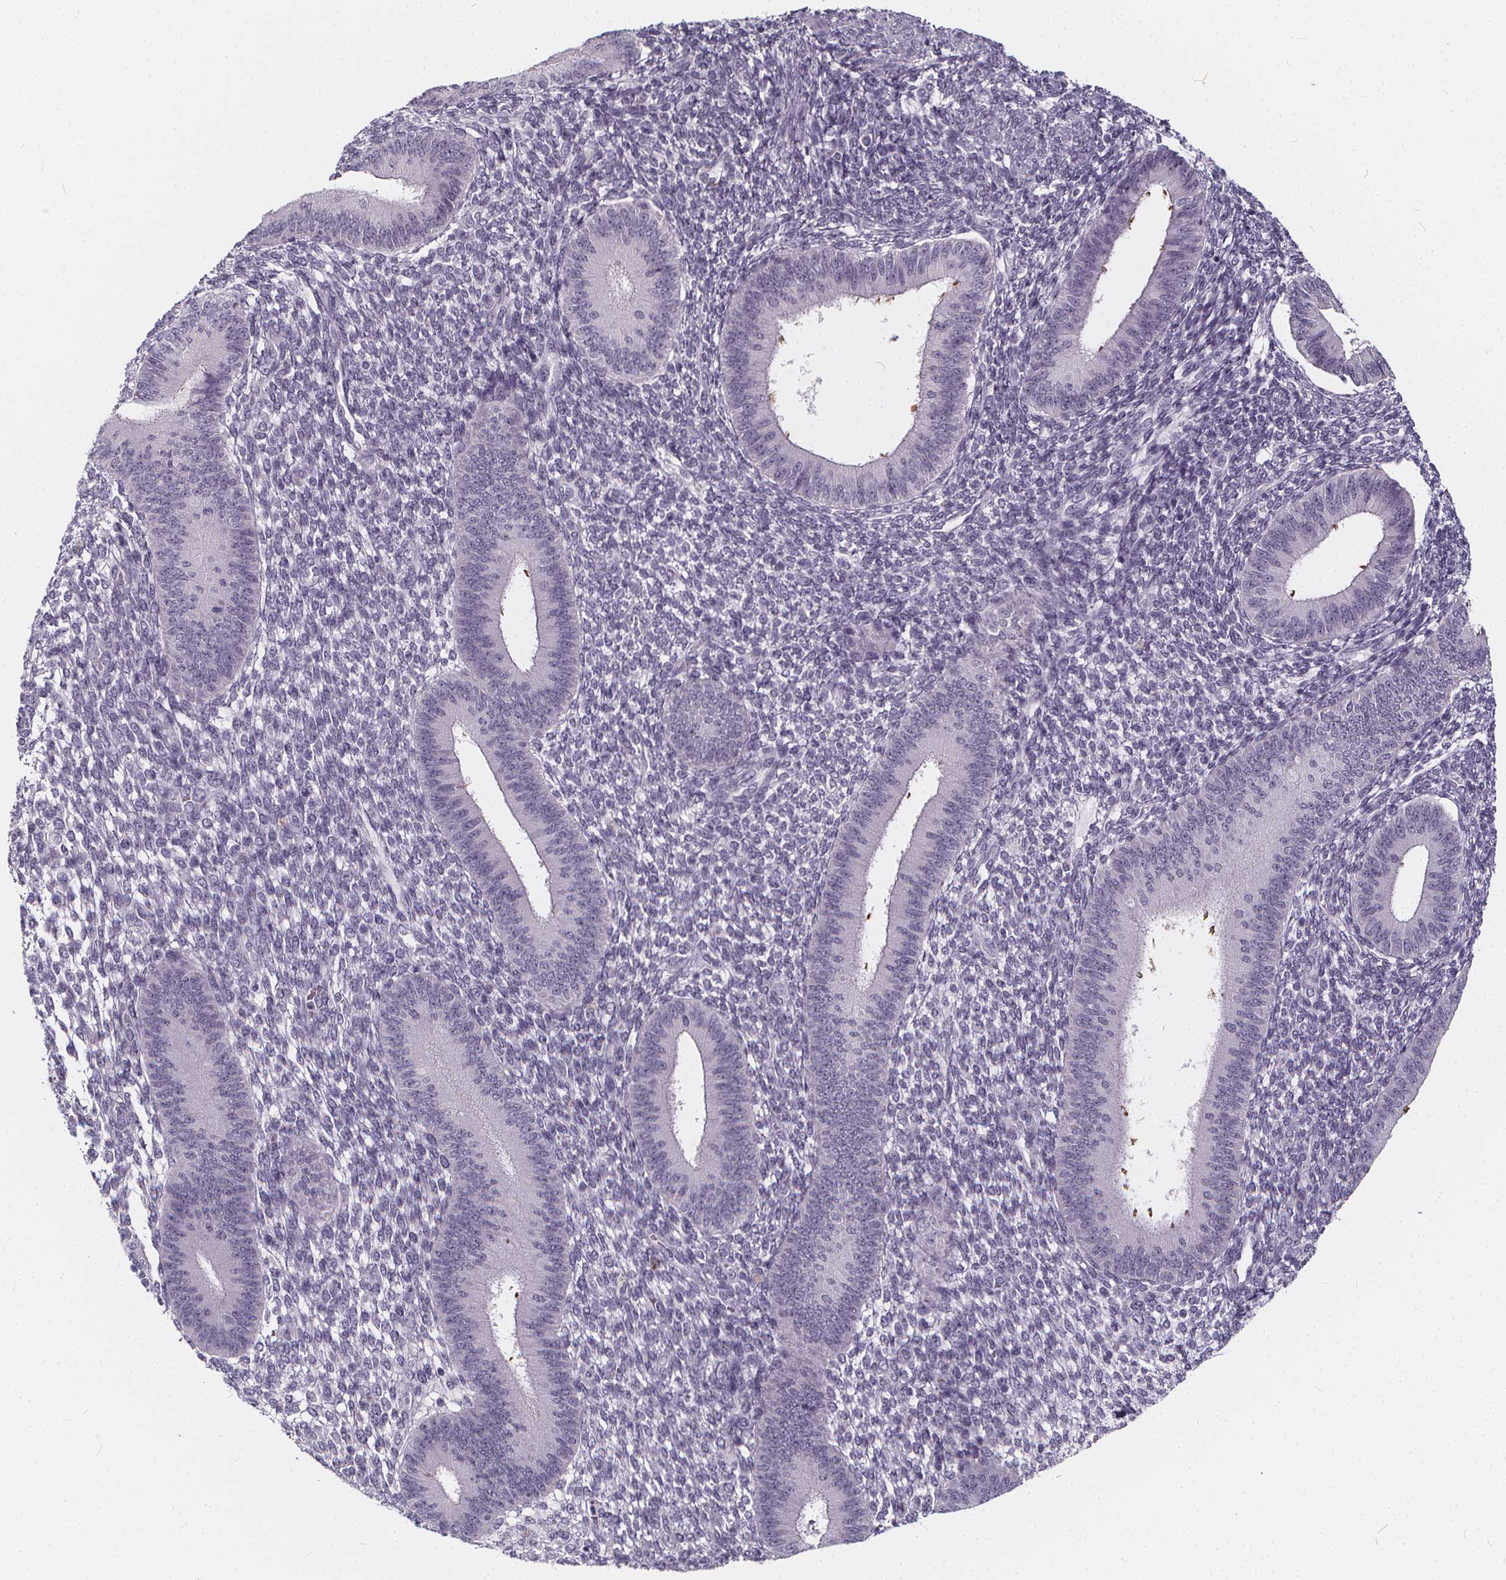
{"staining": {"intensity": "negative", "quantity": "none", "location": "none"}, "tissue": "endometrium", "cell_type": "Cells in endometrial stroma", "image_type": "normal", "snomed": [{"axis": "morphology", "description": "Normal tissue, NOS"}, {"axis": "topography", "description": "Endometrium"}], "caption": "The IHC micrograph has no significant staining in cells in endometrial stroma of endometrium.", "gene": "SPEF2", "patient": {"sex": "female", "age": 39}}